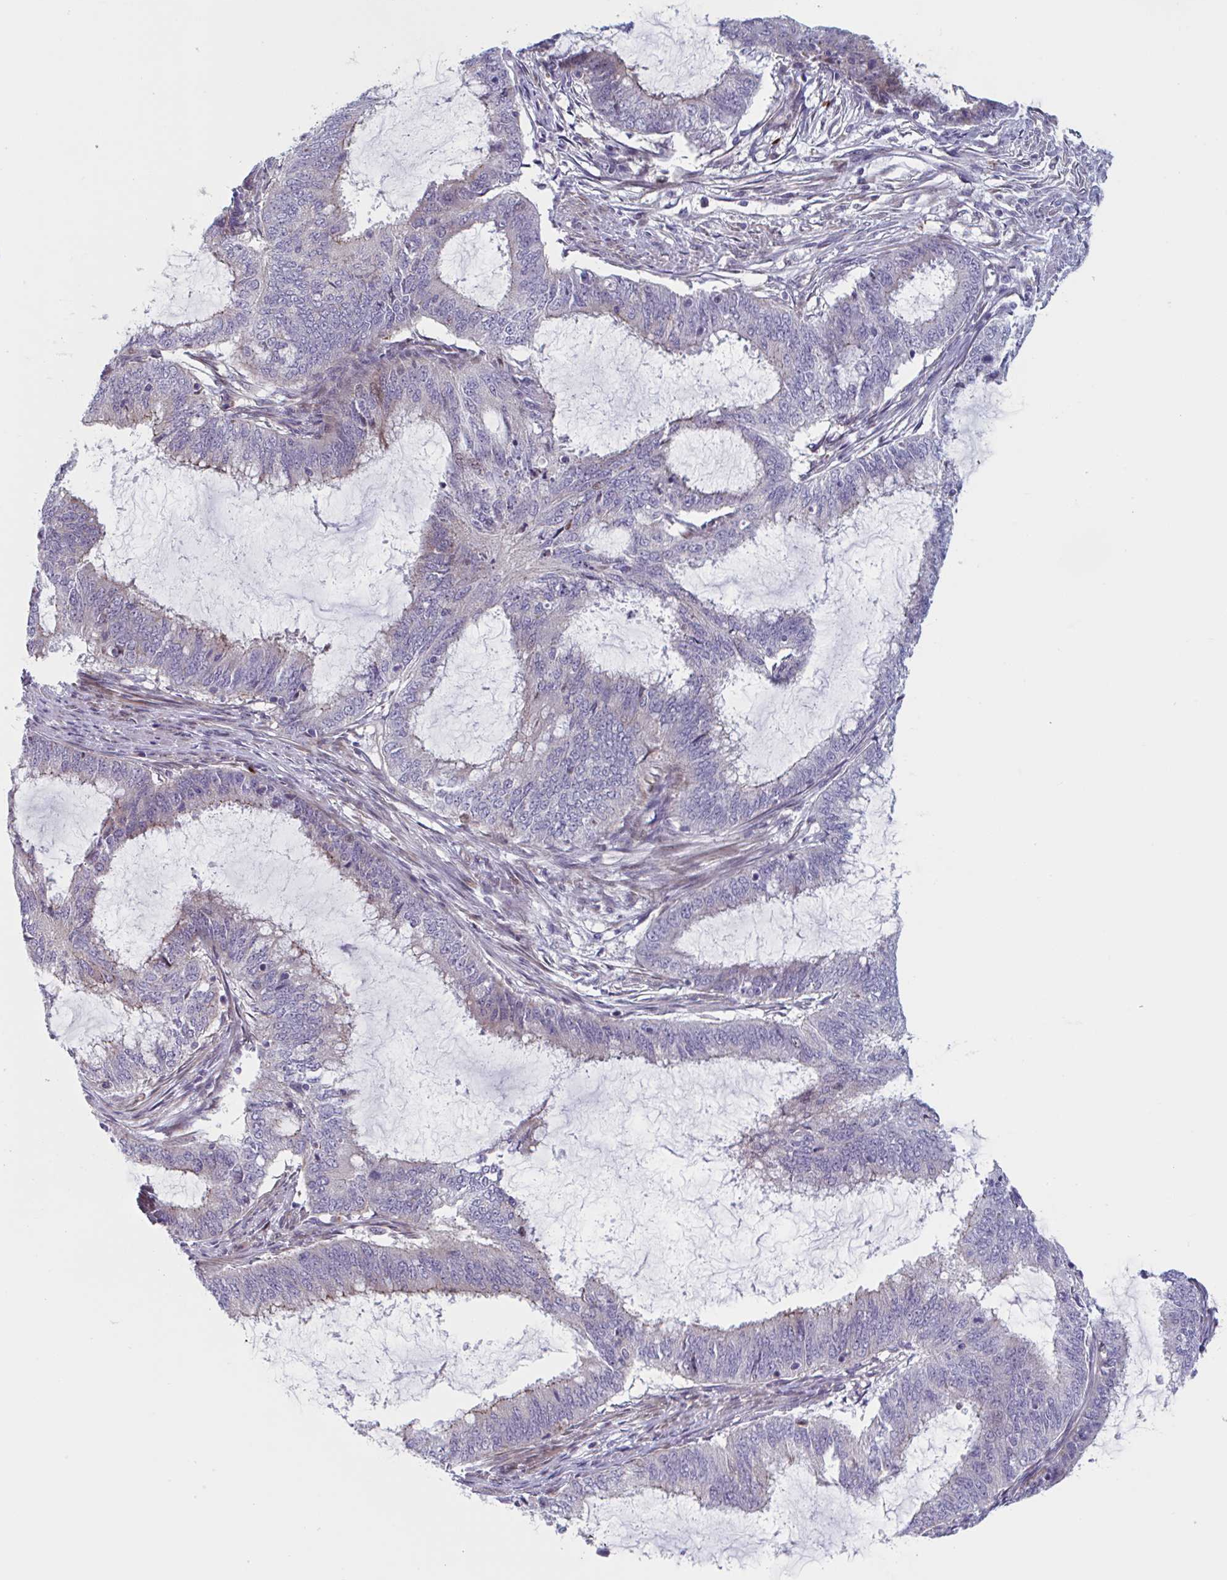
{"staining": {"intensity": "weak", "quantity": "<25%", "location": "cytoplasmic/membranous"}, "tissue": "endometrial cancer", "cell_type": "Tumor cells", "image_type": "cancer", "snomed": [{"axis": "morphology", "description": "Adenocarcinoma, NOS"}, {"axis": "topography", "description": "Endometrium"}], "caption": "Tumor cells are negative for protein expression in human endometrial cancer.", "gene": "DUXA", "patient": {"sex": "female", "age": 51}}